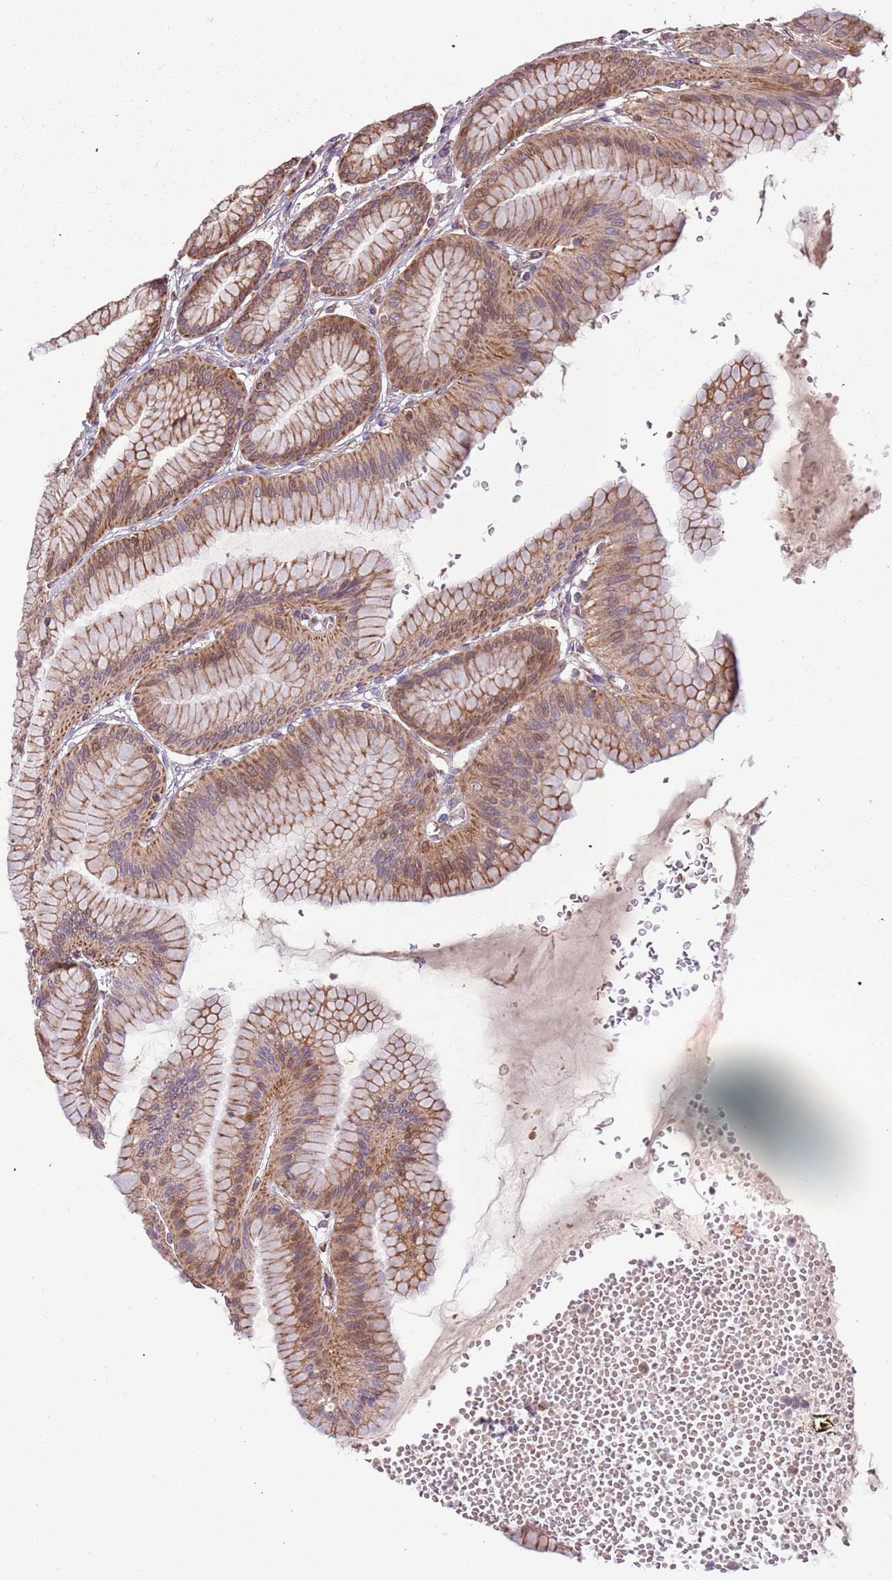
{"staining": {"intensity": "strong", "quantity": ">75%", "location": "cytoplasmic/membranous"}, "tissue": "stomach", "cell_type": "Glandular cells", "image_type": "normal", "snomed": [{"axis": "morphology", "description": "Normal tissue, NOS"}, {"axis": "morphology", "description": "Adenocarcinoma, NOS"}, {"axis": "morphology", "description": "Adenocarcinoma, High grade"}, {"axis": "topography", "description": "Stomach, upper"}, {"axis": "topography", "description": "Stomach"}], "caption": "Human stomach stained for a protein (brown) displays strong cytoplasmic/membranous positive positivity in about >75% of glandular cells.", "gene": "IL17RD", "patient": {"sex": "female", "age": 65}}